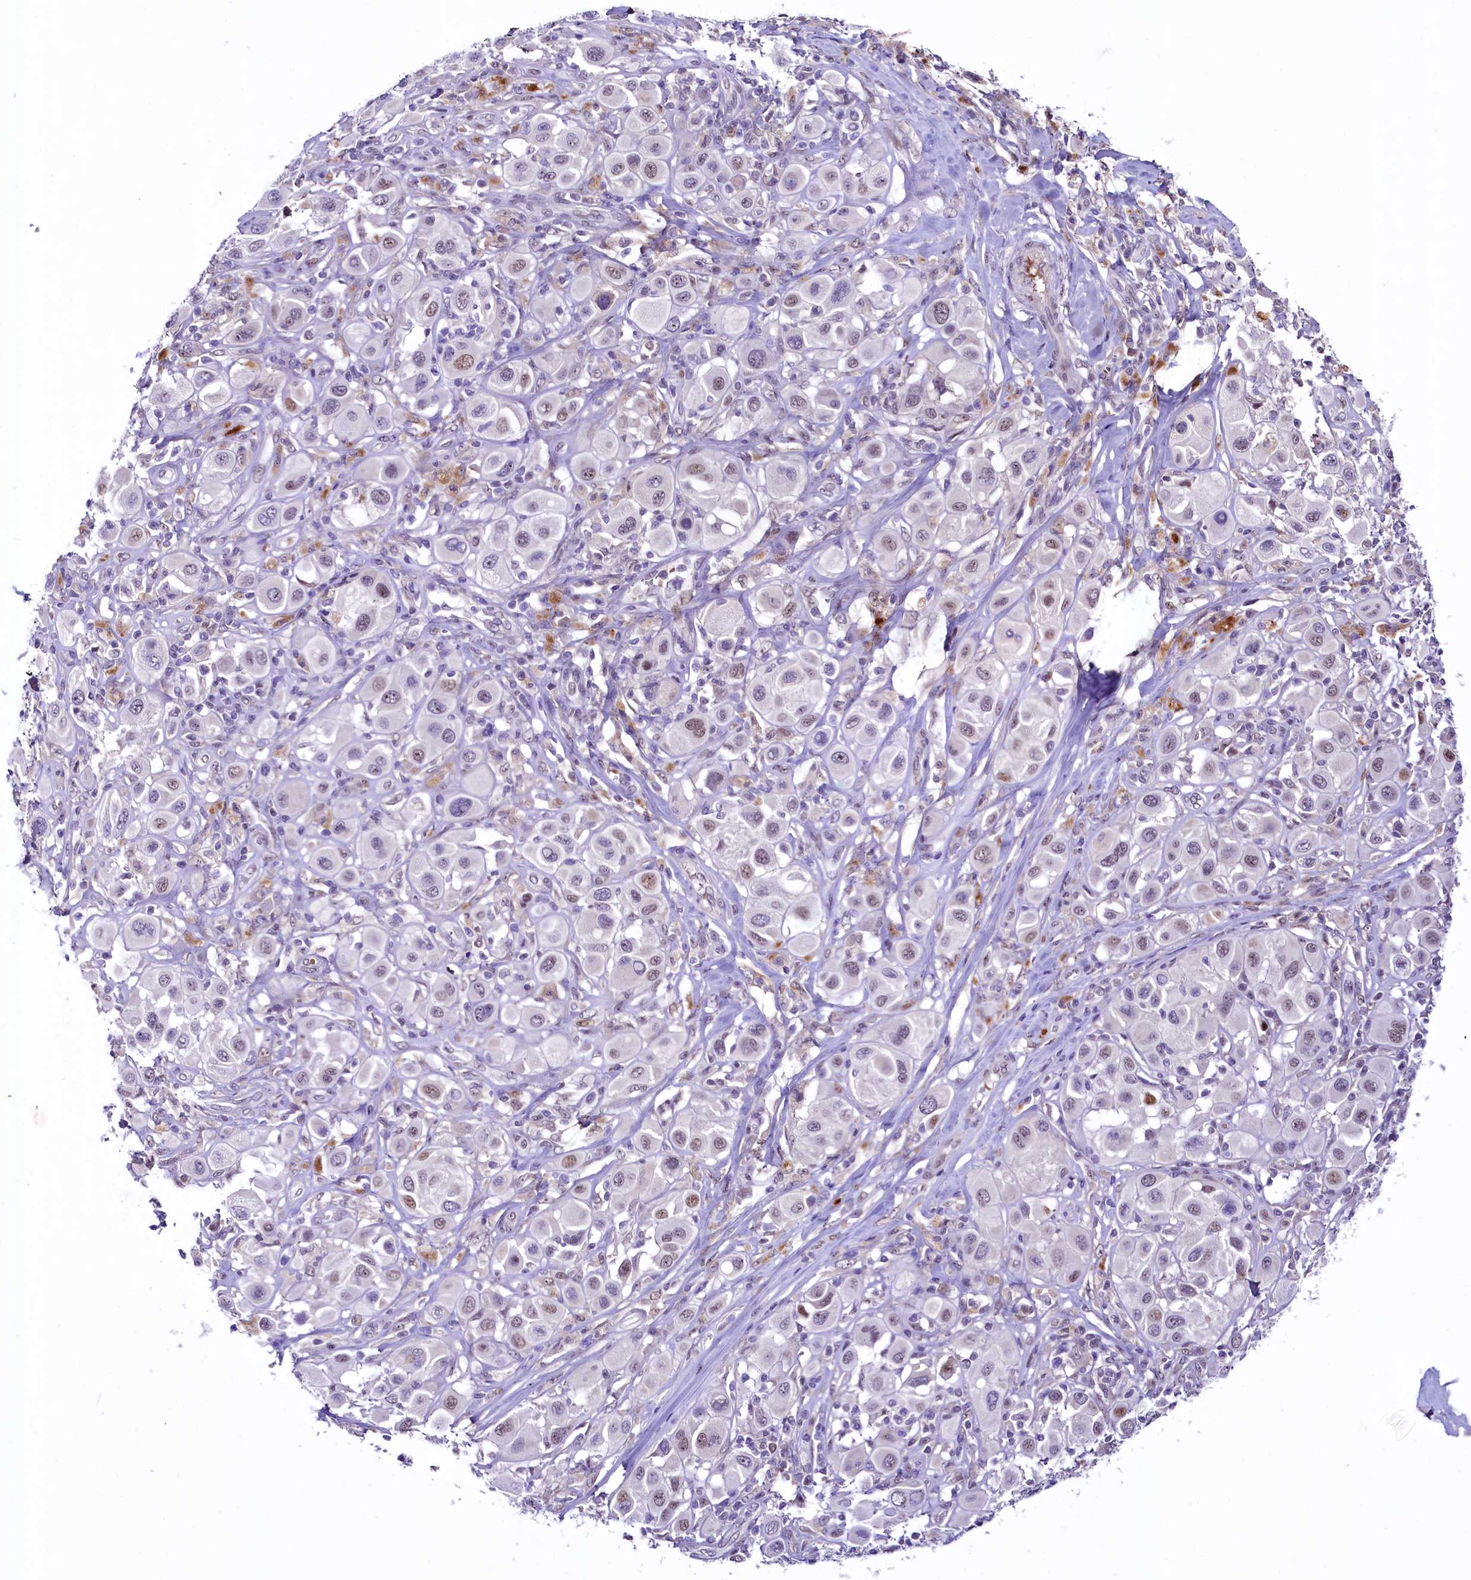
{"staining": {"intensity": "weak", "quantity": "<25%", "location": "nuclear"}, "tissue": "melanoma", "cell_type": "Tumor cells", "image_type": "cancer", "snomed": [{"axis": "morphology", "description": "Malignant melanoma, Metastatic site"}, {"axis": "topography", "description": "Skin"}], "caption": "The micrograph shows no staining of tumor cells in melanoma. (DAB (3,3'-diaminobenzidine) immunohistochemistry visualized using brightfield microscopy, high magnification).", "gene": "LEUTX", "patient": {"sex": "male", "age": 41}}